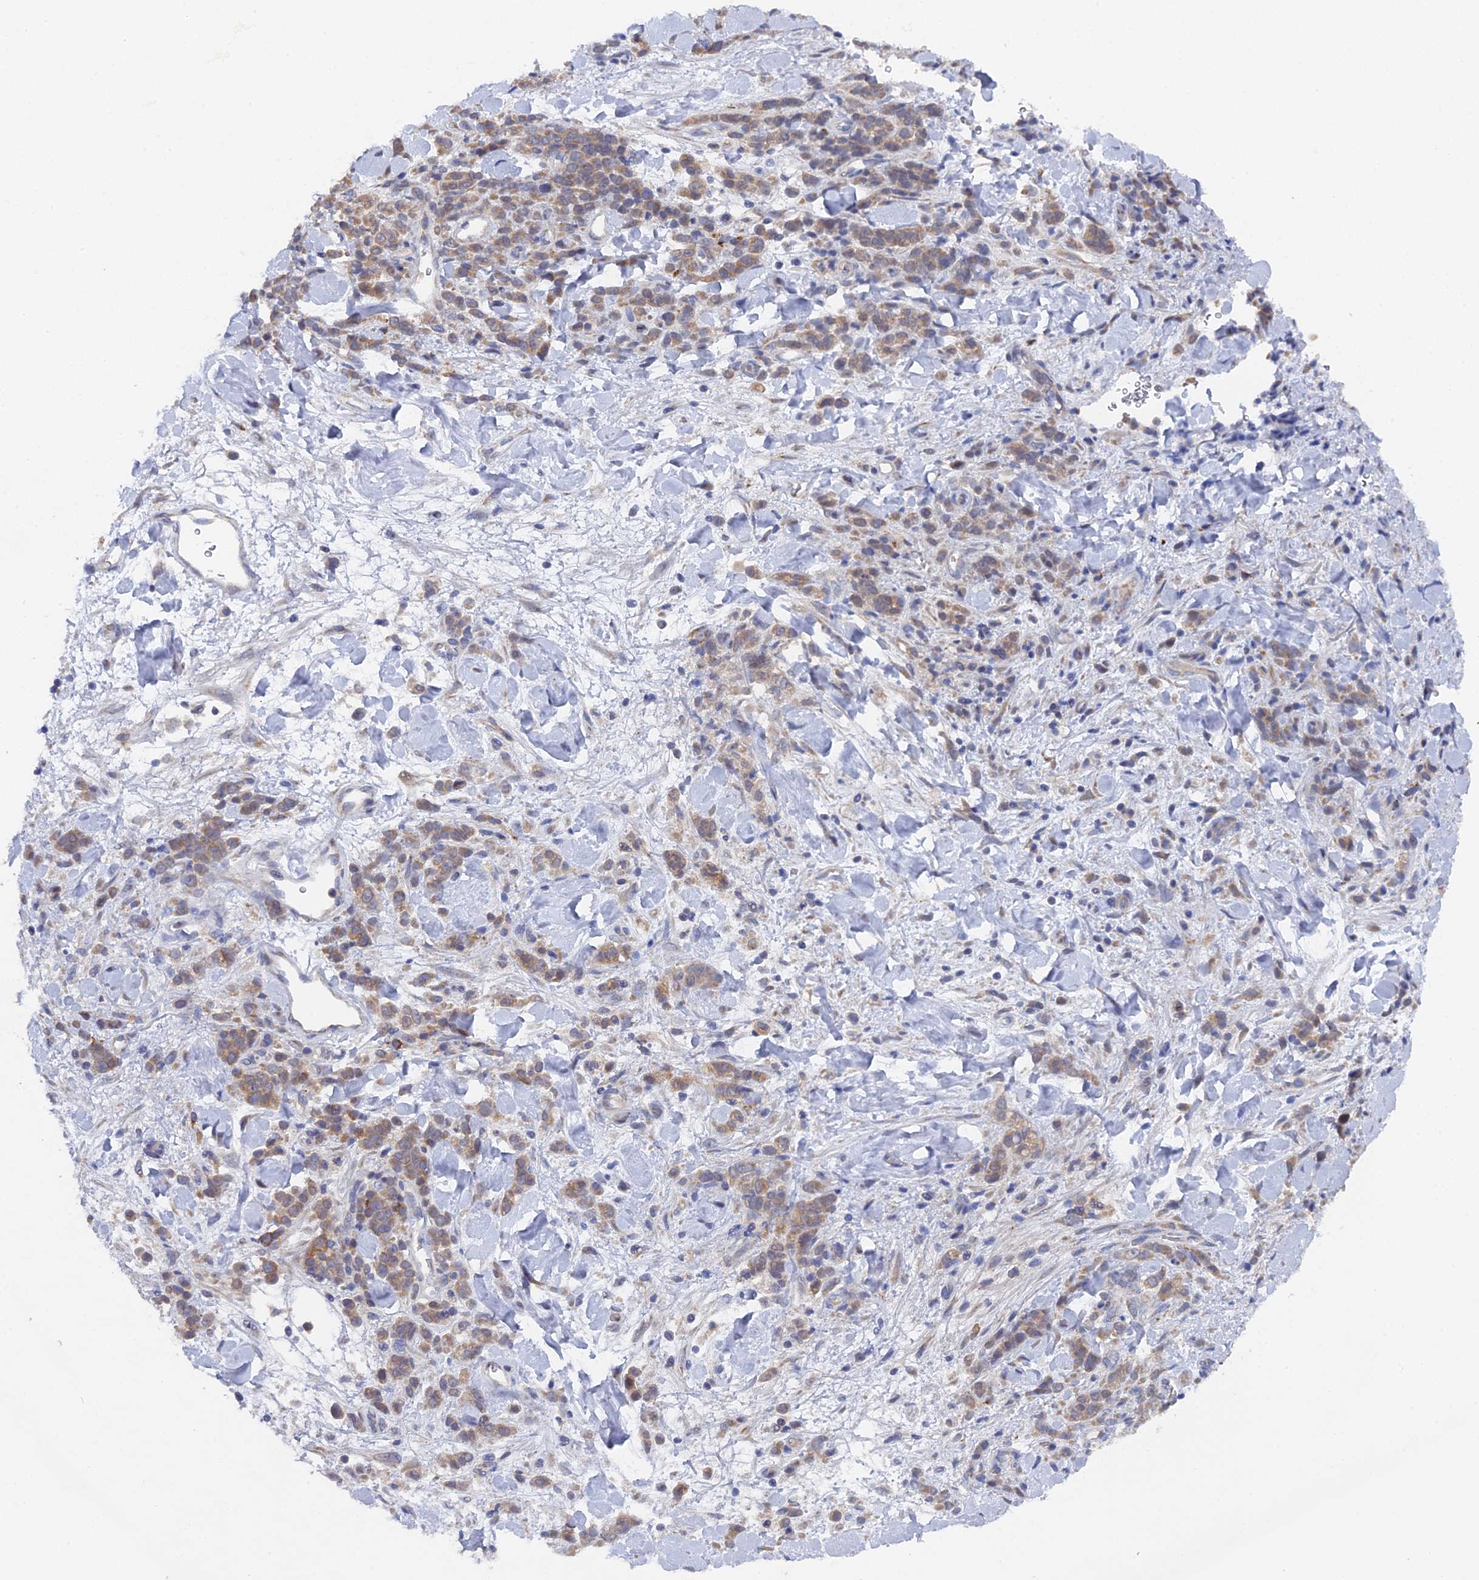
{"staining": {"intensity": "moderate", "quantity": ">75%", "location": "cytoplasmic/membranous"}, "tissue": "stomach cancer", "cell_type": "Tumor cells", "image_type": "cancer", "snomed": [{"axis": "morphology", "description": "Normal tissue, NOS"}, {"axis": "morphology", "description": "Adenocarcinoma, NOS"}, {"axis": "topography", "description": "Stomach"}], "caption": "Immunohistochemistry (IHC) histopathology image of neoplastic tissue: human stomach cancer stained using immunohistochemistry reveals medium levels of moderate protein expression localized specifically in the cytoplasmic/membranous of tumor cells, appearing as a cytoplasmic/membranous brown color.", "gene": "MIGA2", "patient": {"sex": "male", "age": 82}}